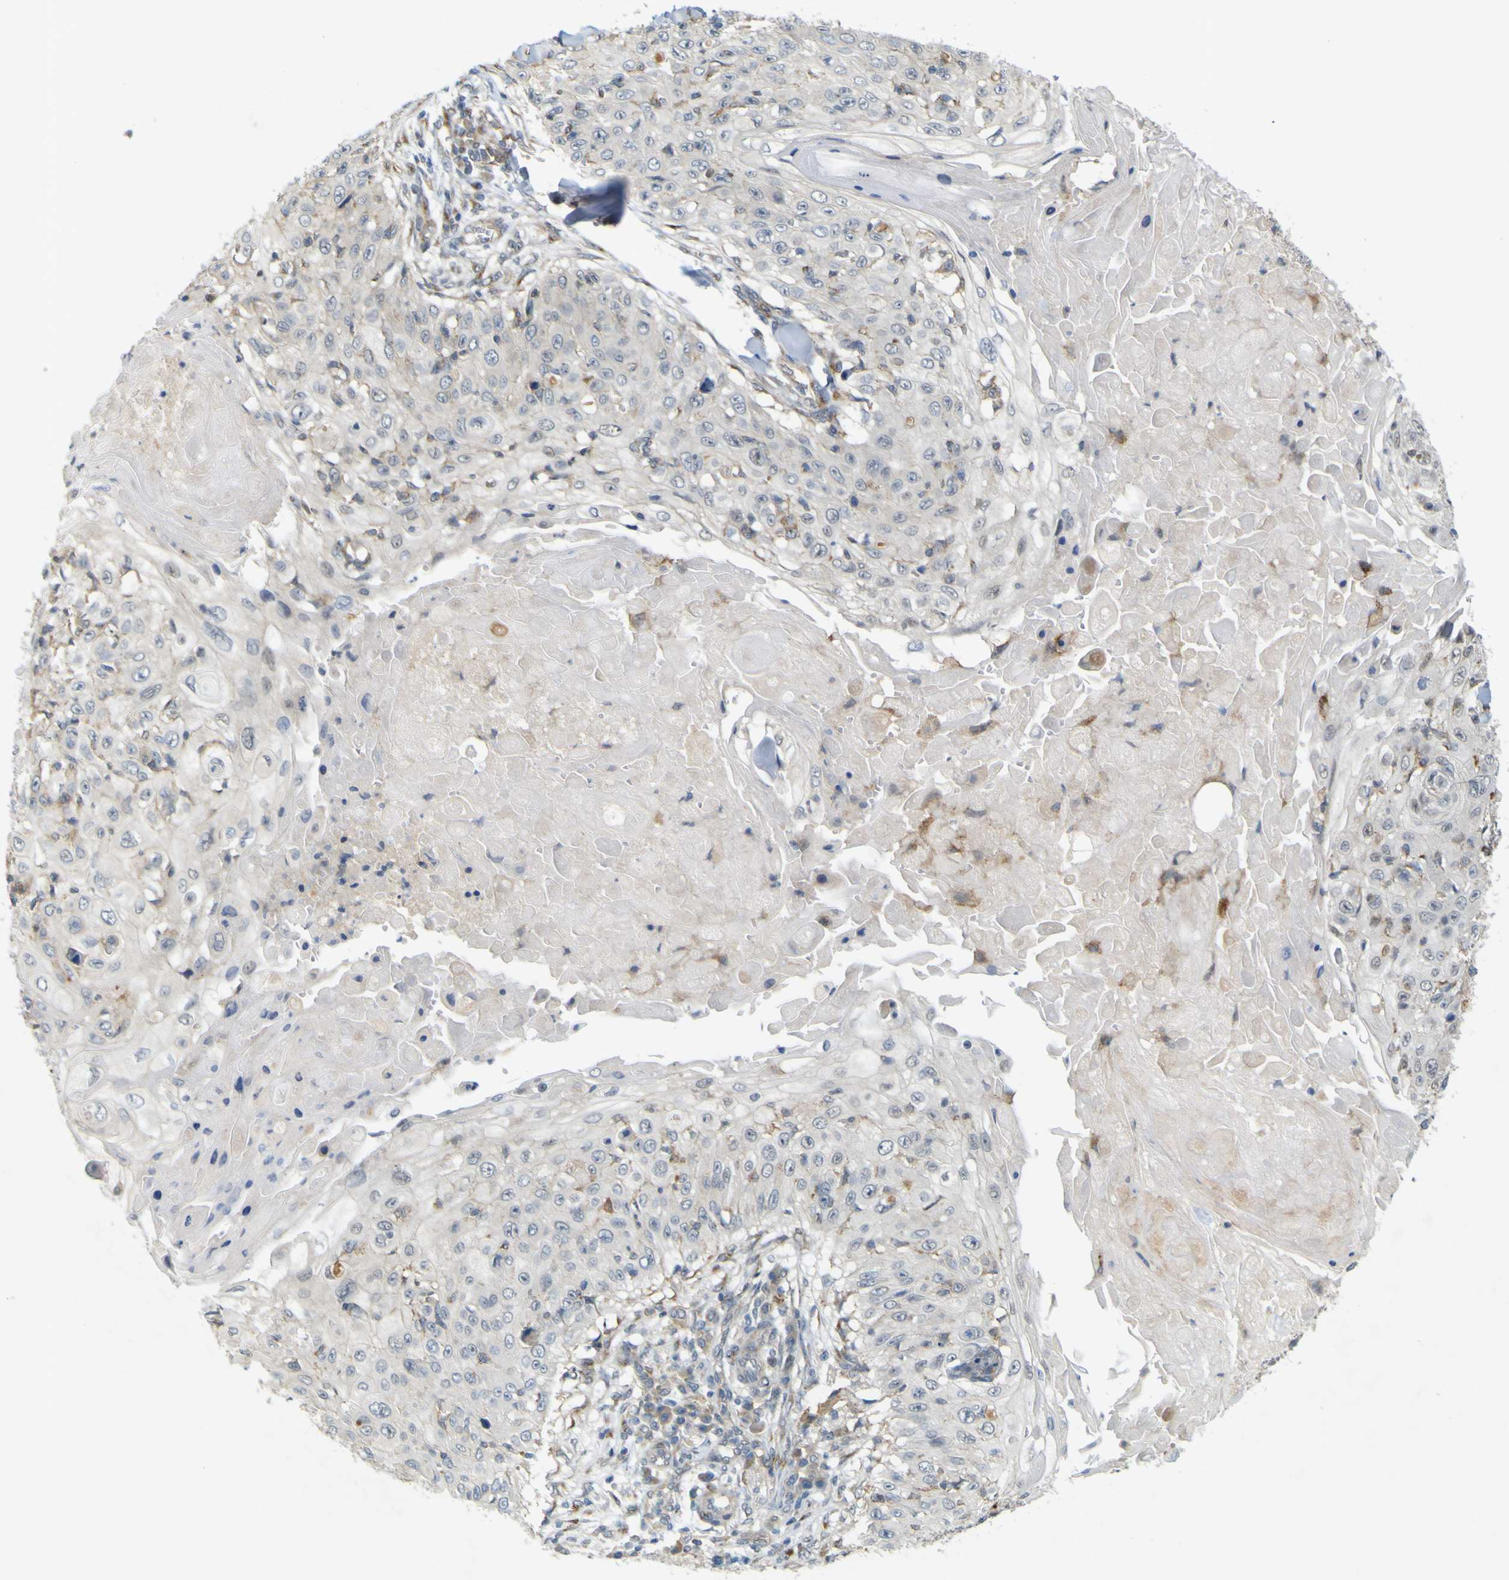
{"staining": {"intensity": "negative", "quantity": "none", "location": "none"}, "tissue": "skin cancer", "cell_type": "Tumor cells", "image_type": "cancer", "snomed": [{"axis": "morphology", "description": "Squamous cell carcinoma, NOS"}, {"axis": "topography", "description": "Skin"}], "caption": "Immunohistochemistry histopathology image of neoplastic tissue: skin cancer stained with DAB (3,3'-diaminobenzidine) demonstrates no significant protein staining in tumor cells. (Immunohistochemistry (ihc), brightfield microscopy, high magnification).", "gene": "IGF2R", "patient": {"sex": "male", "age": 86}}